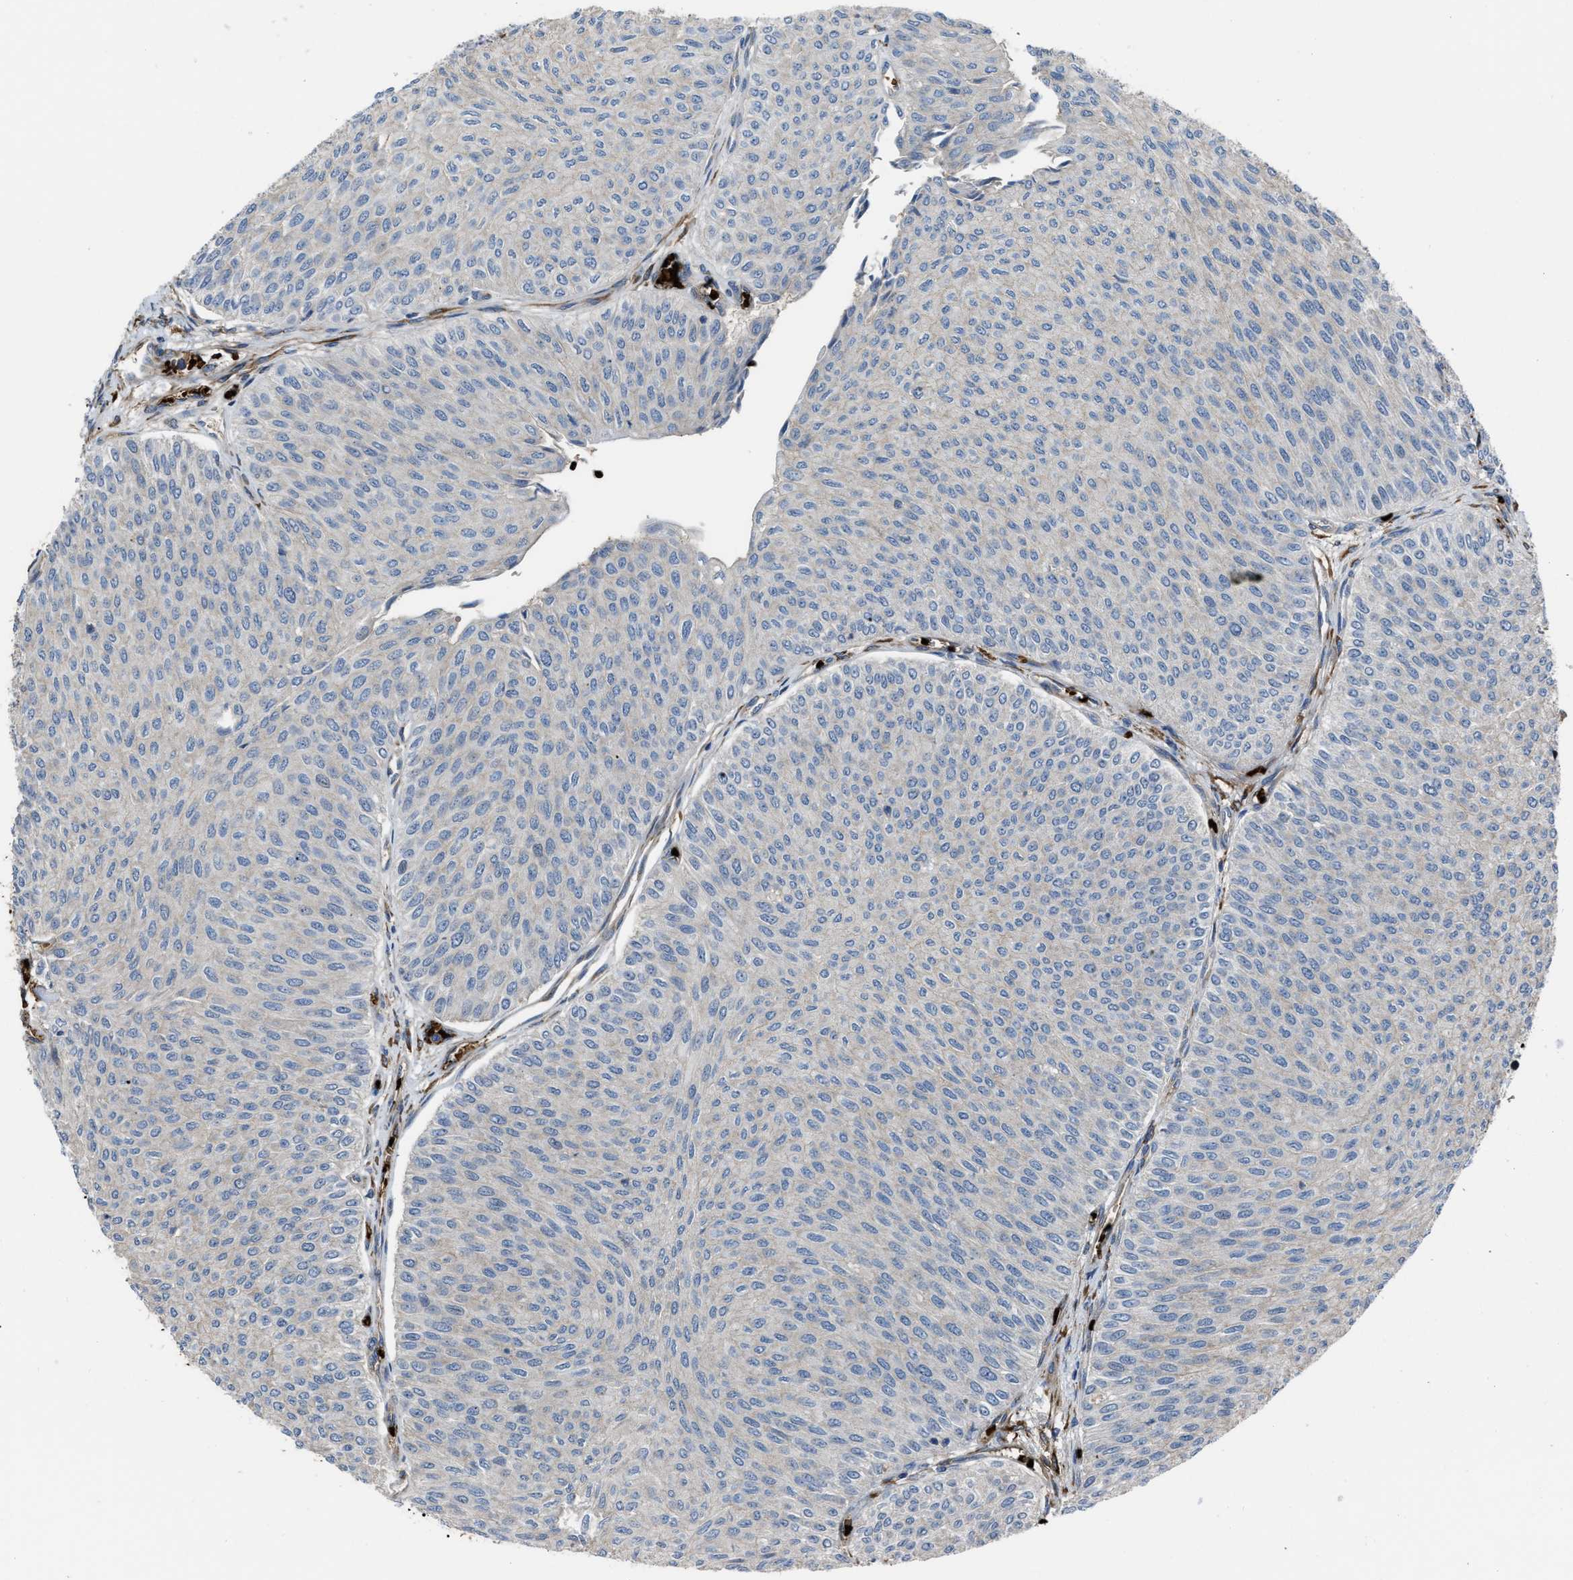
{"staining": {"intensity": "weak", "quantity": "<25%", "location": "cytoplasmic/membranous"}, "tissue": "urothelial cancer", "cell_type": "Tumor cells", "image_type": "cancer", "snomed": [{"axis": "morphology", "description": "Urothelial carcinoma, Low grade"}, {"axis": "topography", "description": "Urinary bladder"}], "caption": "Immunohistochemistry image of neoplastic tissue: human urothelial carcinoma (low-grade) stained with DAB (3,3'-diaminobenzidine) exhibits no significant protein positivity in tumor cells. Brightfield microscopy of immunohistochemistry stained with DAB (3,3'-diaminobenzidine) (brown) and hematoxylin (blue), captured at high magnification.", "gene": "SELENOM", "patient": {"sex": "male", "age": 78}}